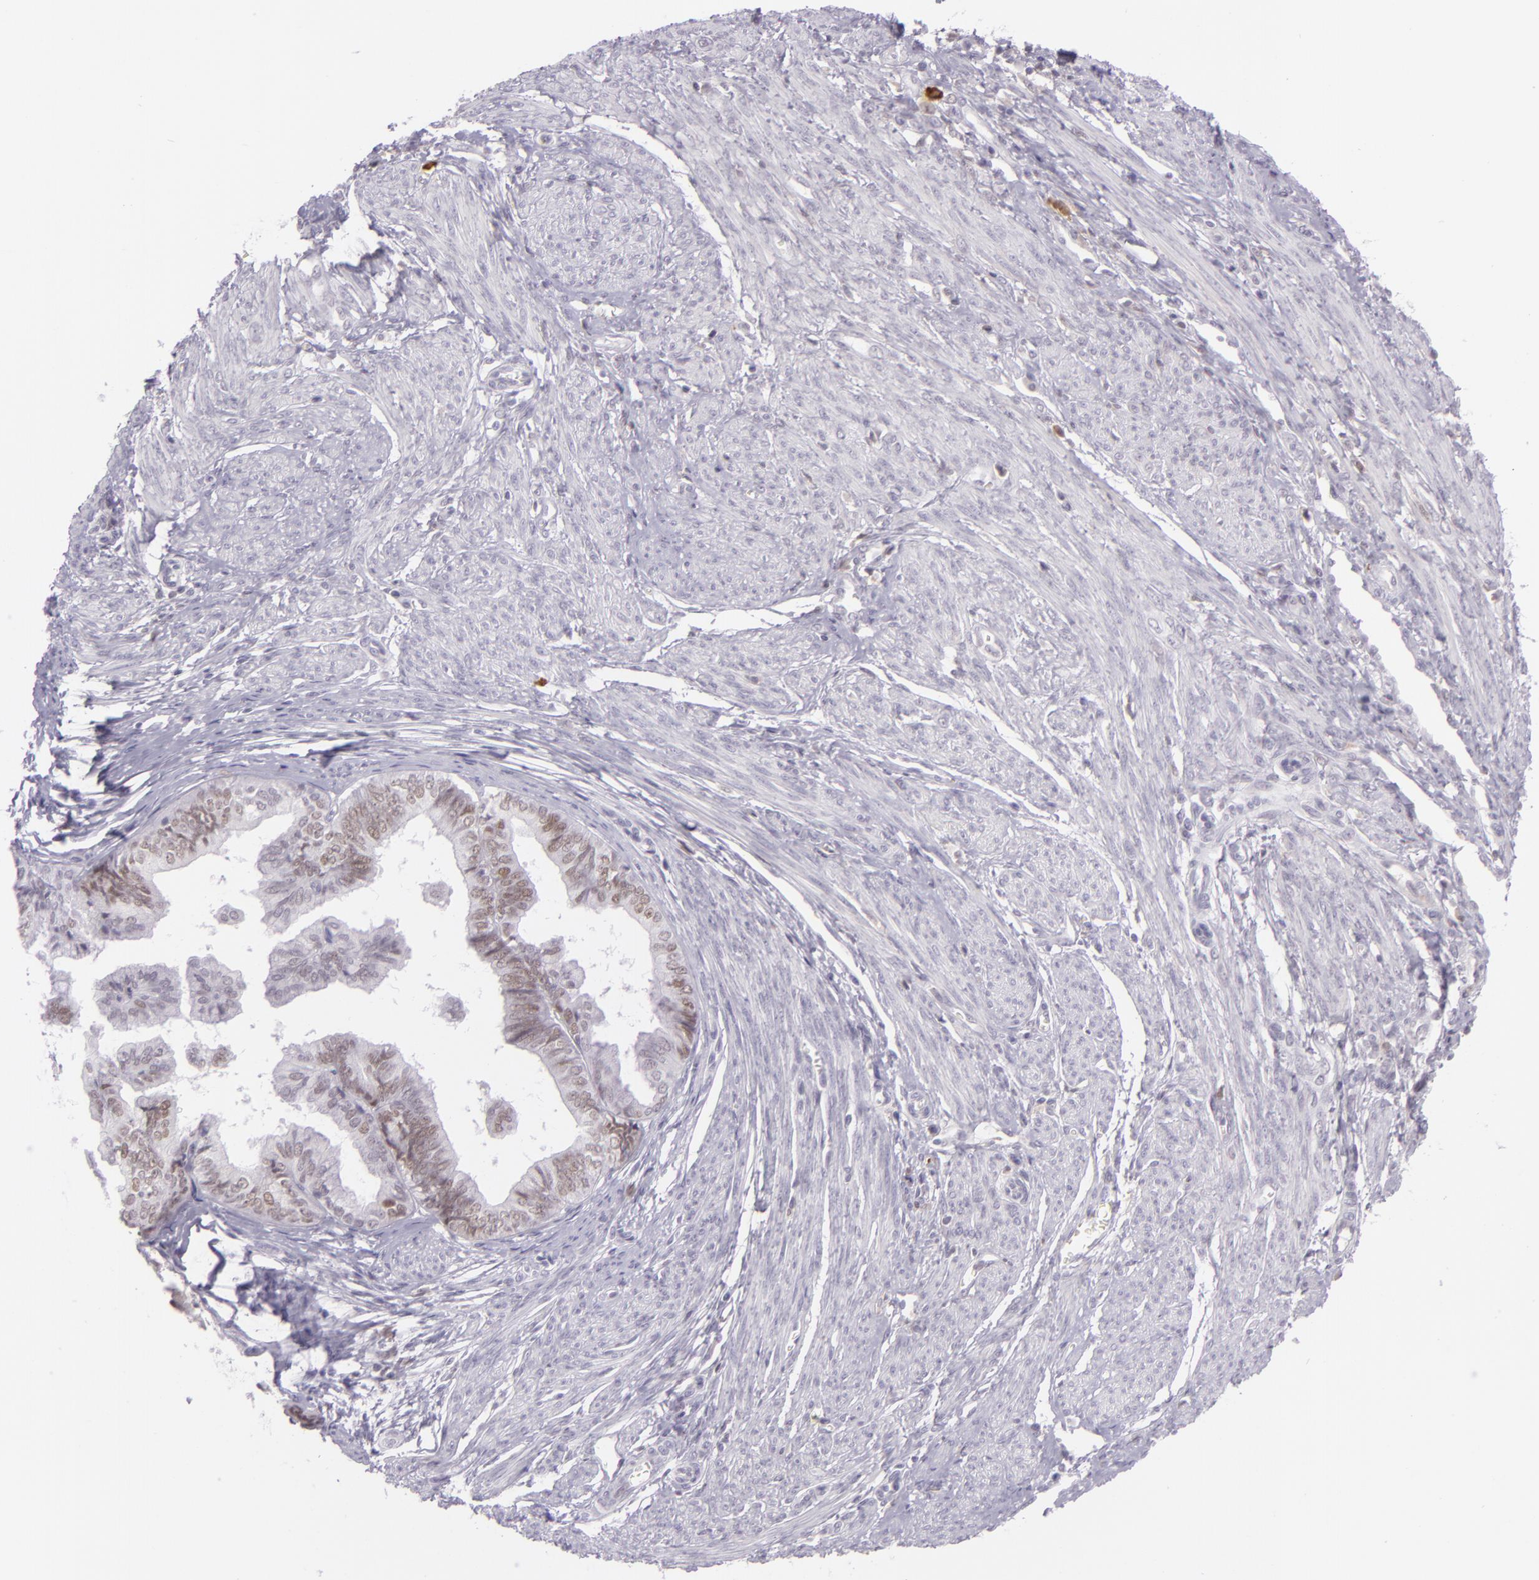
{"staining": {"intensity": "weak", "quantity": "25%-75%", "location": "cytoplasmic/membranous"}, "tissue": "endometrial cancer", "cell_type": "Tumor cells", "image_type": "cancer", "snomed": [{"axis": "morphology", "description": "Adenocarcinoma, NOS"}, {"axis": "topography", "description": "Endometrium"}], "caption": "A brown stain highlights weak cytoplasmic/membranous positivity of a protein in endometrial cancer (adenocarcinoma) tumor cells. The protein is shown in brown color, while the nuclei are stained blue.", "gene": "CHEK2", "patient": {"sex": "female", "age": 75}}